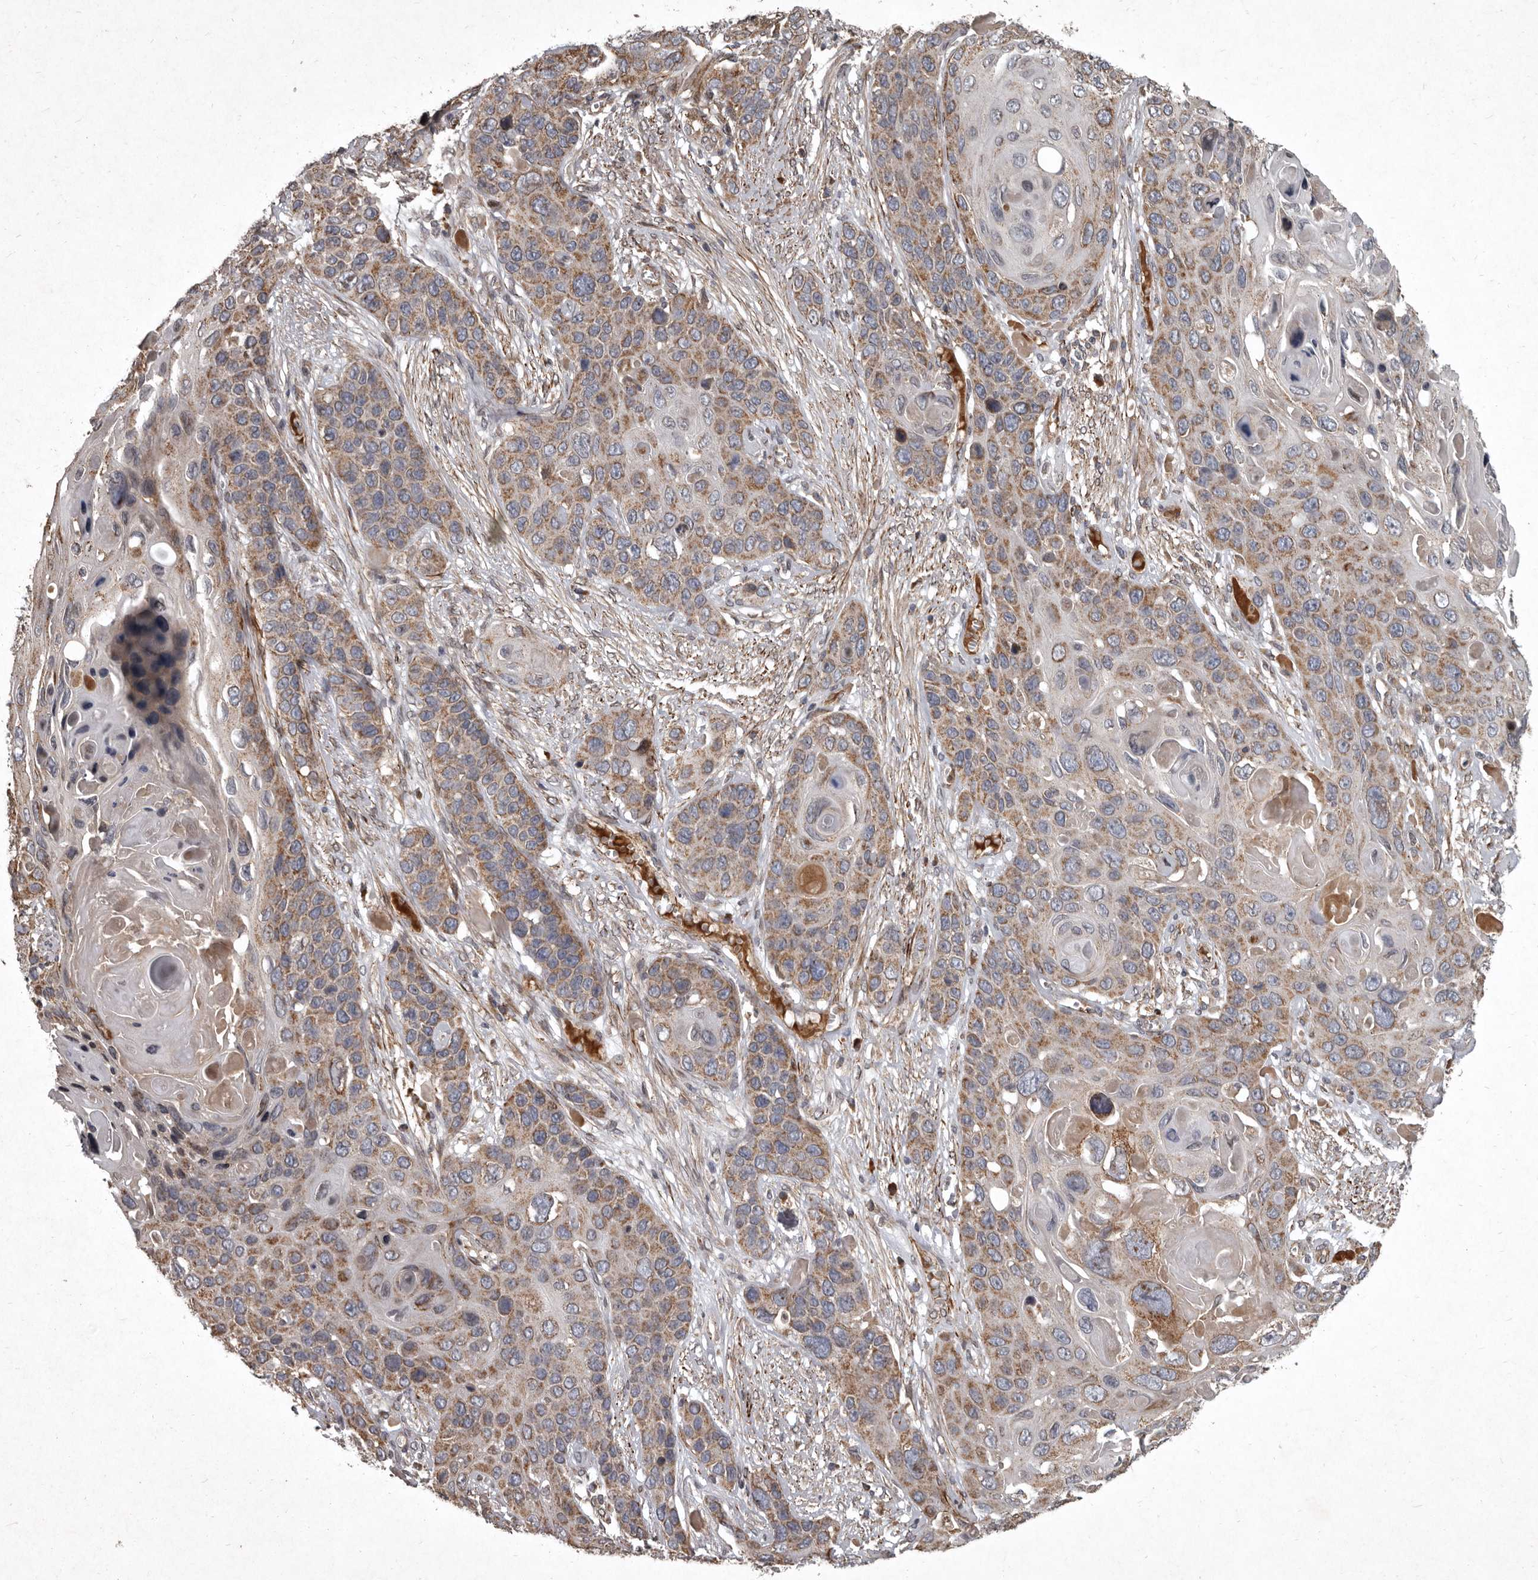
{"staining": {"intensity": "moderate", "quantity": ">75%", "location": "cytoplasmic/membranous"}, "tissue": "skin cancer", "cell_type": "Tumor cells", "image_type": "cancer", "snomed": [{"axis": "morphology", "description": "Squamous cell carcinoma, NOS"}, {"axis": "topography", "description": "Skin"}], "caption": "Immunohistochemical staining of skin cancer shows medium levels of moderate cytoplasmic/membranous staining in about >75% of tumor cells.", "gene": "MRPS15", "patient": {"sex": "male", "age": 55}}